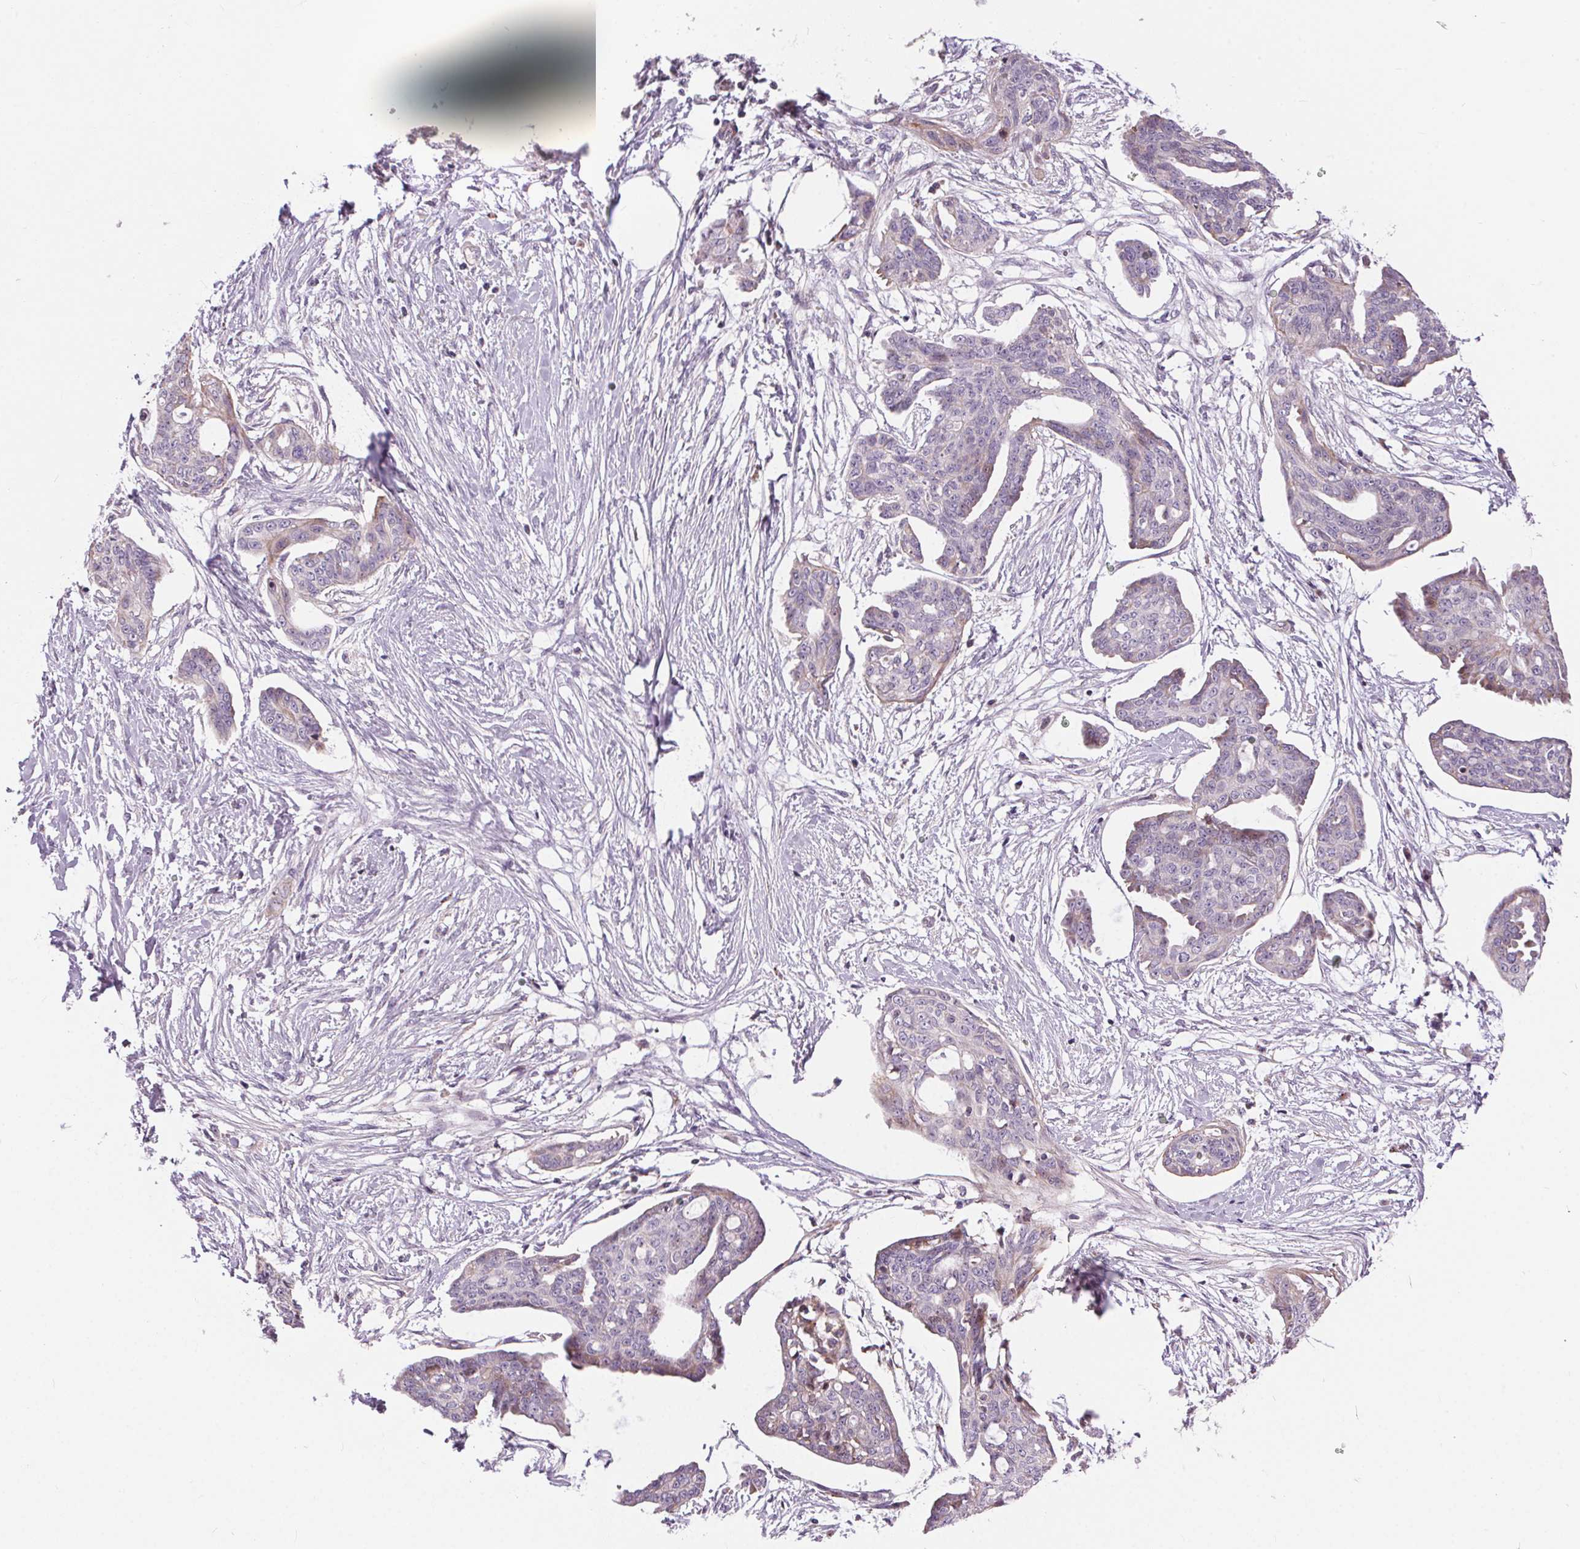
{"staining": {"intensity": "negative", "quantity": "none", "location": "none"}, "tissue": "ovarian cancer", "cell_type": "Tumor cells", "image_type": "cancer", "snomed": [{"axis": "morphology", "description": "Cystadenocarcinoma, serous, NOS"}, {"axis": "topography", "description": "Ovary"}], "caption": "Immunohistochemical staining of human ovarian serous cystadenocarcinoma demonstrates no significant positivity in tumor cells.", "gene": "UNC13B", "patient": {"sex": "female", "age": 71}}